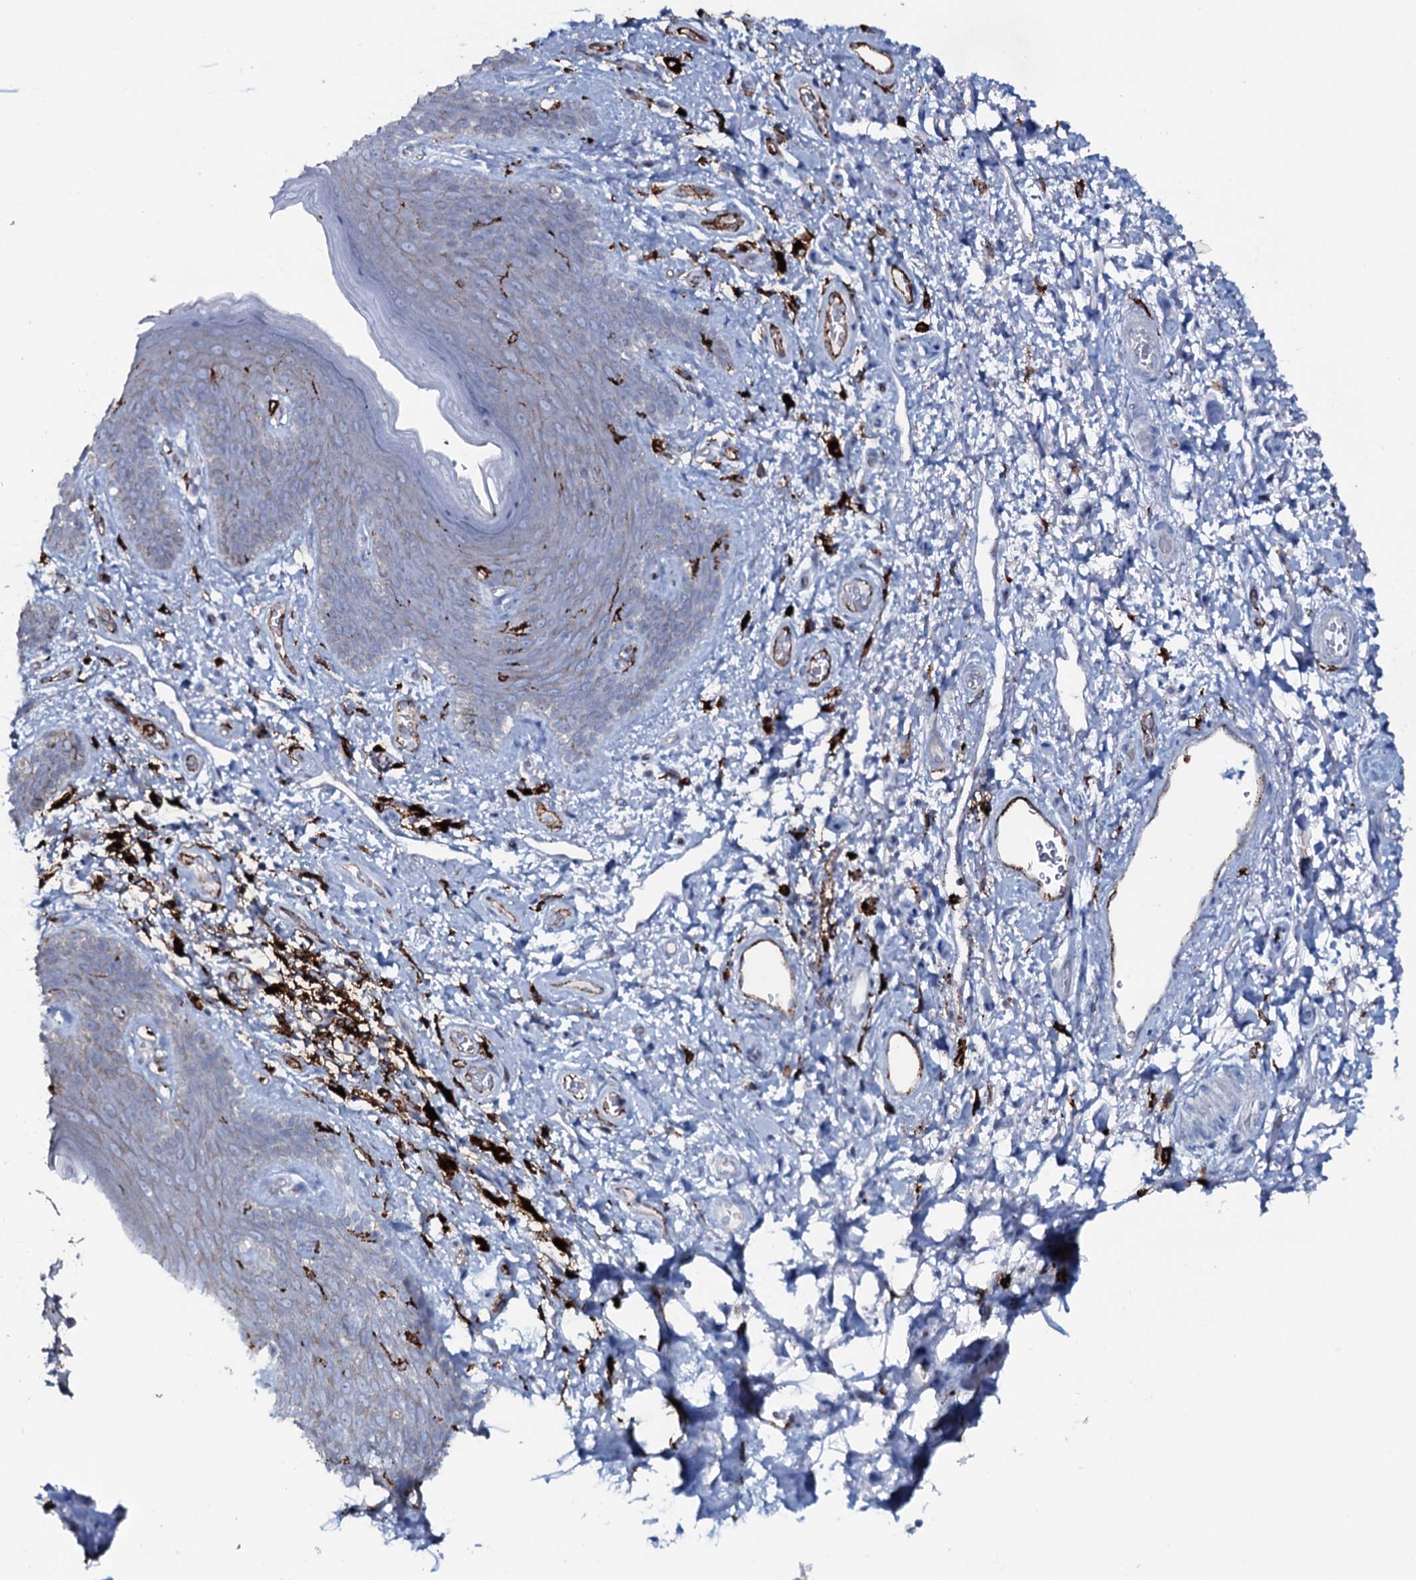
{"staining": {"intensity": "negative", "quantity": "none", "location": "none"}, "tissue": "skin", "cell_type": "Epidermal cells", "image_type": "normal", "snomed": [{"axis": "morphology", "description": "Normal tissue, NOS"}, {"axis": "topography", "description": "Anal"}], "caption": "Epidermal cells are negative for protein expression in unremarkable human skin. (DAB IHC, high magnification).", "gene": "OSBPL2", "patient": {"sex": "female", "age": 46}}